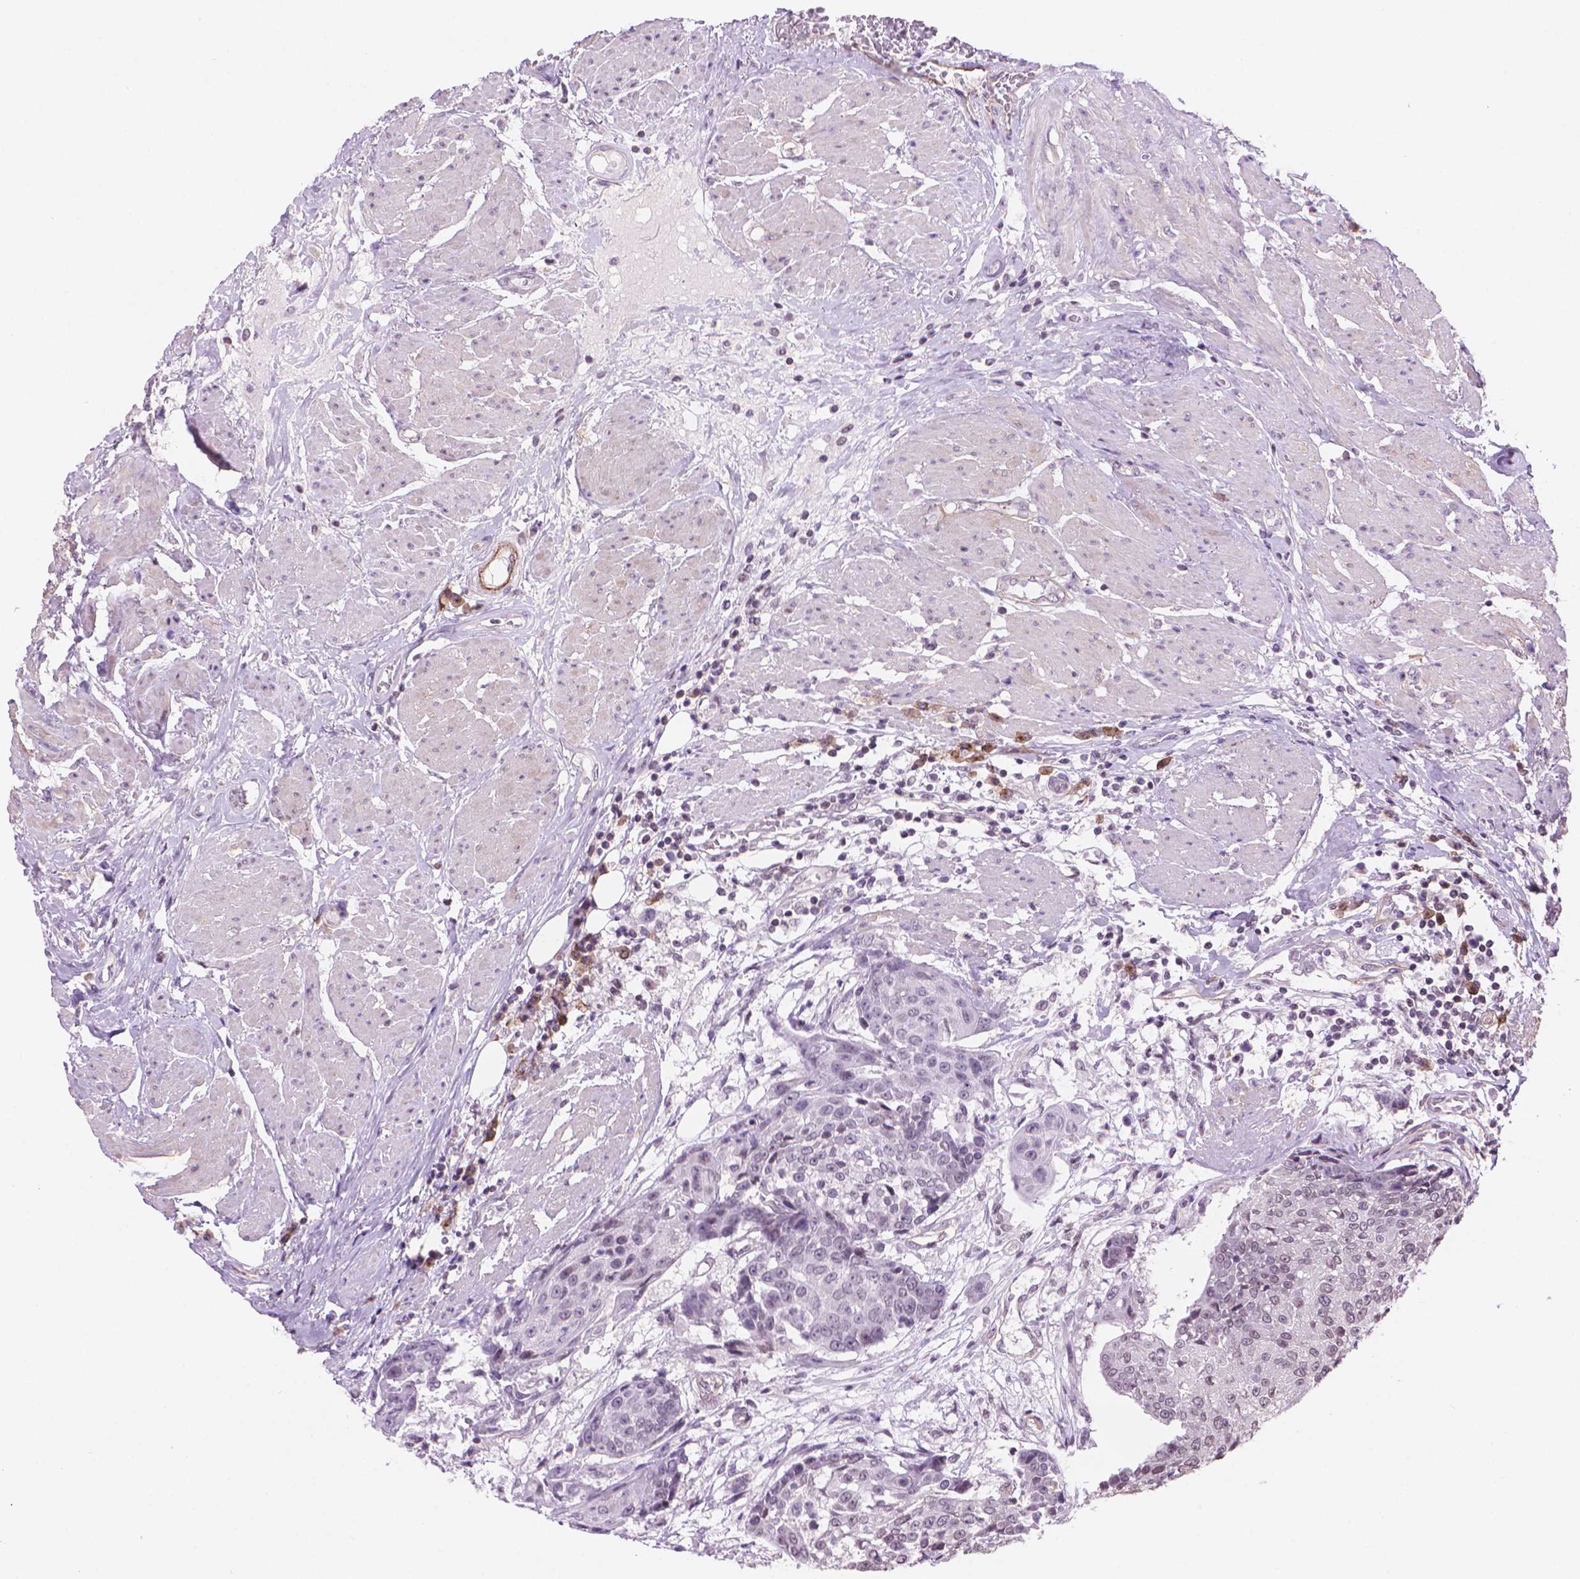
{"staining": {"intensity": "negative", "quantity": "none", "location": "none"}, "tissue": "urothelial cancer", "cell_type": "Tumor cells", "image_type": "cancer", "snomed": [{"axis": "morphology", "description": "Urothelial carcinoma, High grade"}, {"axis": "topography", "description": "Urinary bladder"}], "caption": "High-grade urothelial carcinoma was stained to show a protein in brown. There is no significant expression in tumor cells. (DAB immunohistochemistry (IHC), high magnification).", "gene": "TMEM184A", "patient": {"sex": "female", "age": 63}}